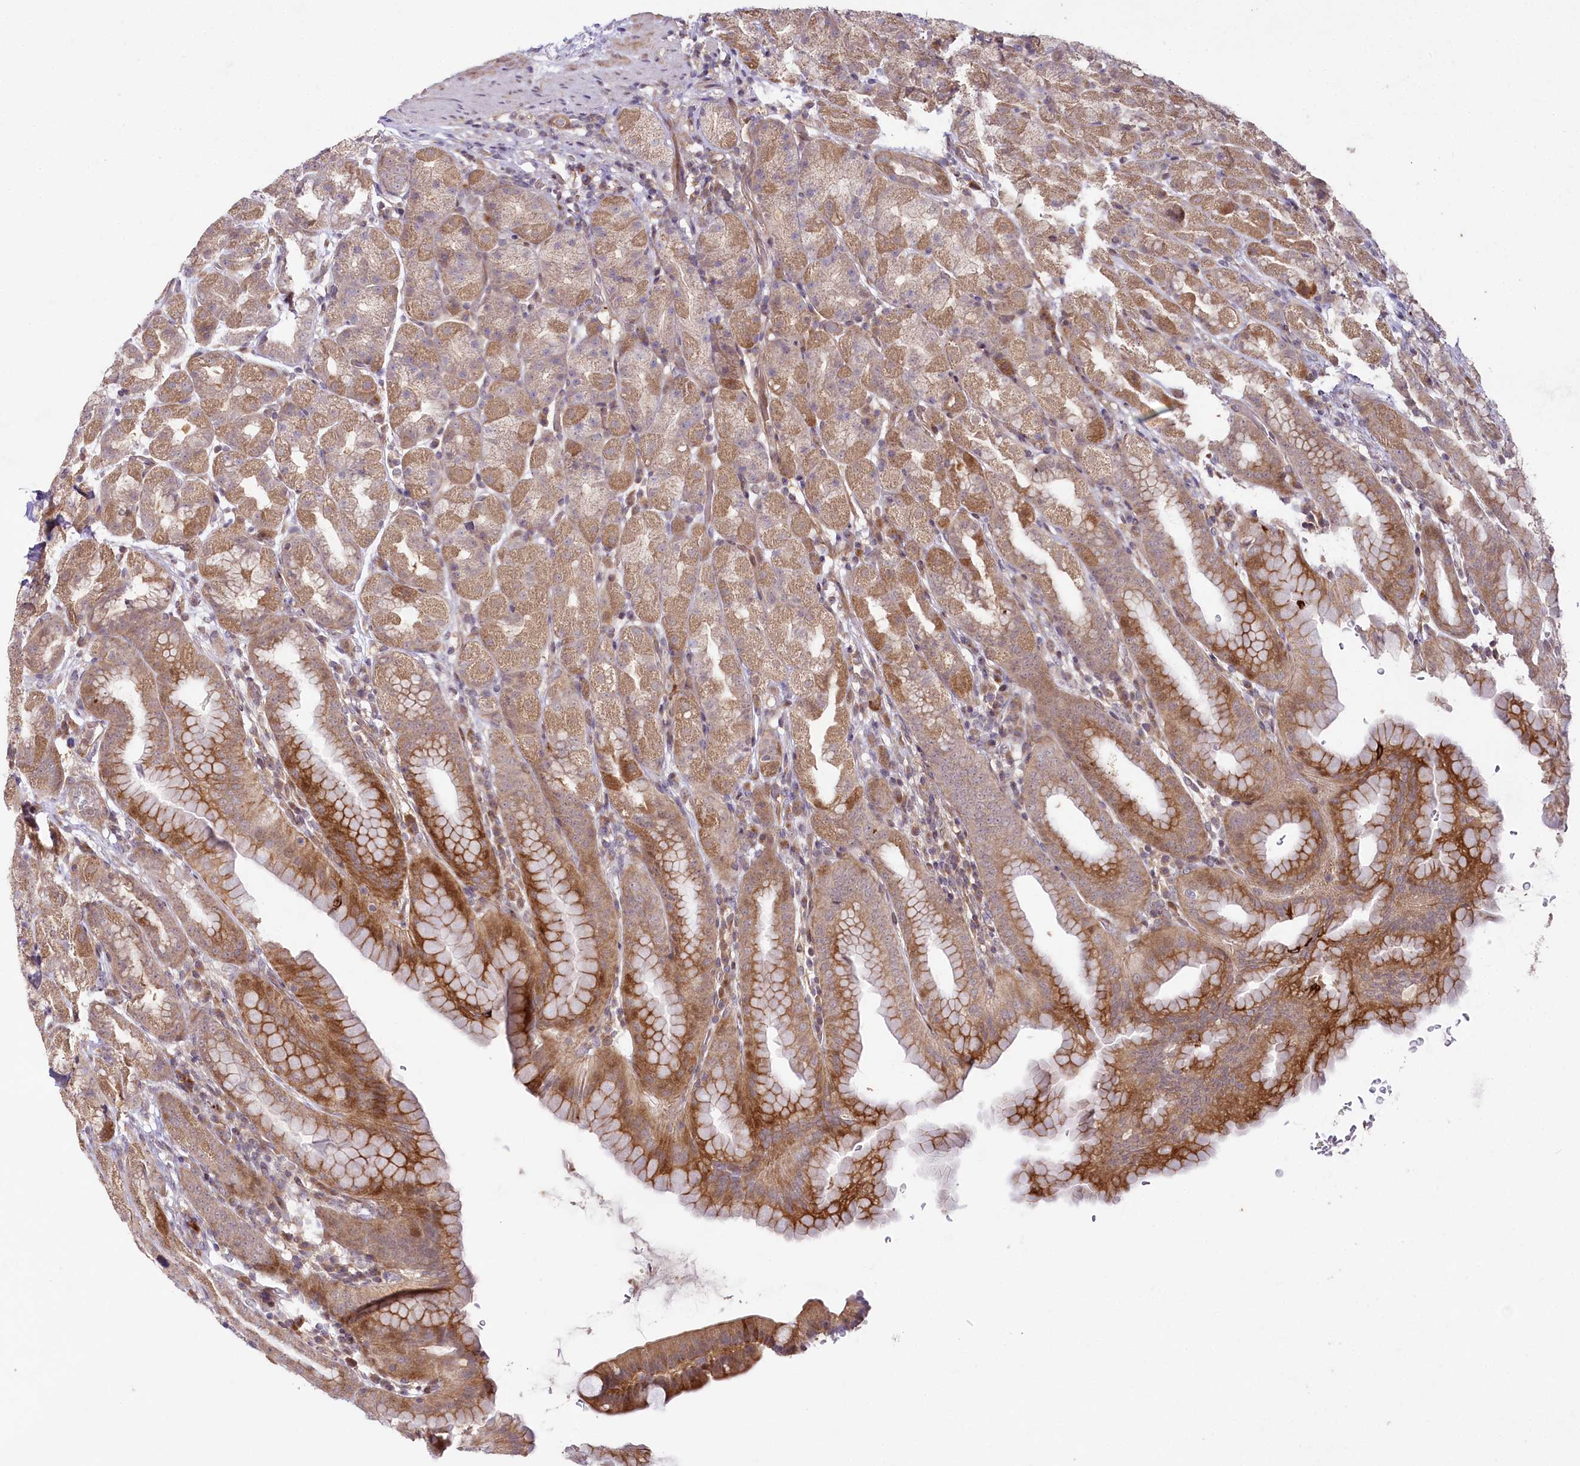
{"staining": {"intensity": "moderate", "quantity": "25%-75%", "location": "cytoplasmic/membranous"}, "tissue": "stomach", "cell_type": "Glandular cells", "image_type": "normal", "snomed": [{"axis": "morphology", "description": "Normal tissue, NOS"}, {"axis": "topography", "description": "Stomach, upper"}], "caption": "Immunohistochemistry (IHC) (DAB (3,3'-diaminobenzidine)) staining of benign stomach reveals moderate cytoplasmic/membranous protein expression in about 25%-75% of glandular cells.", "gene": "PHLDB1", "patient": {"sex": "male", "age": 68}}